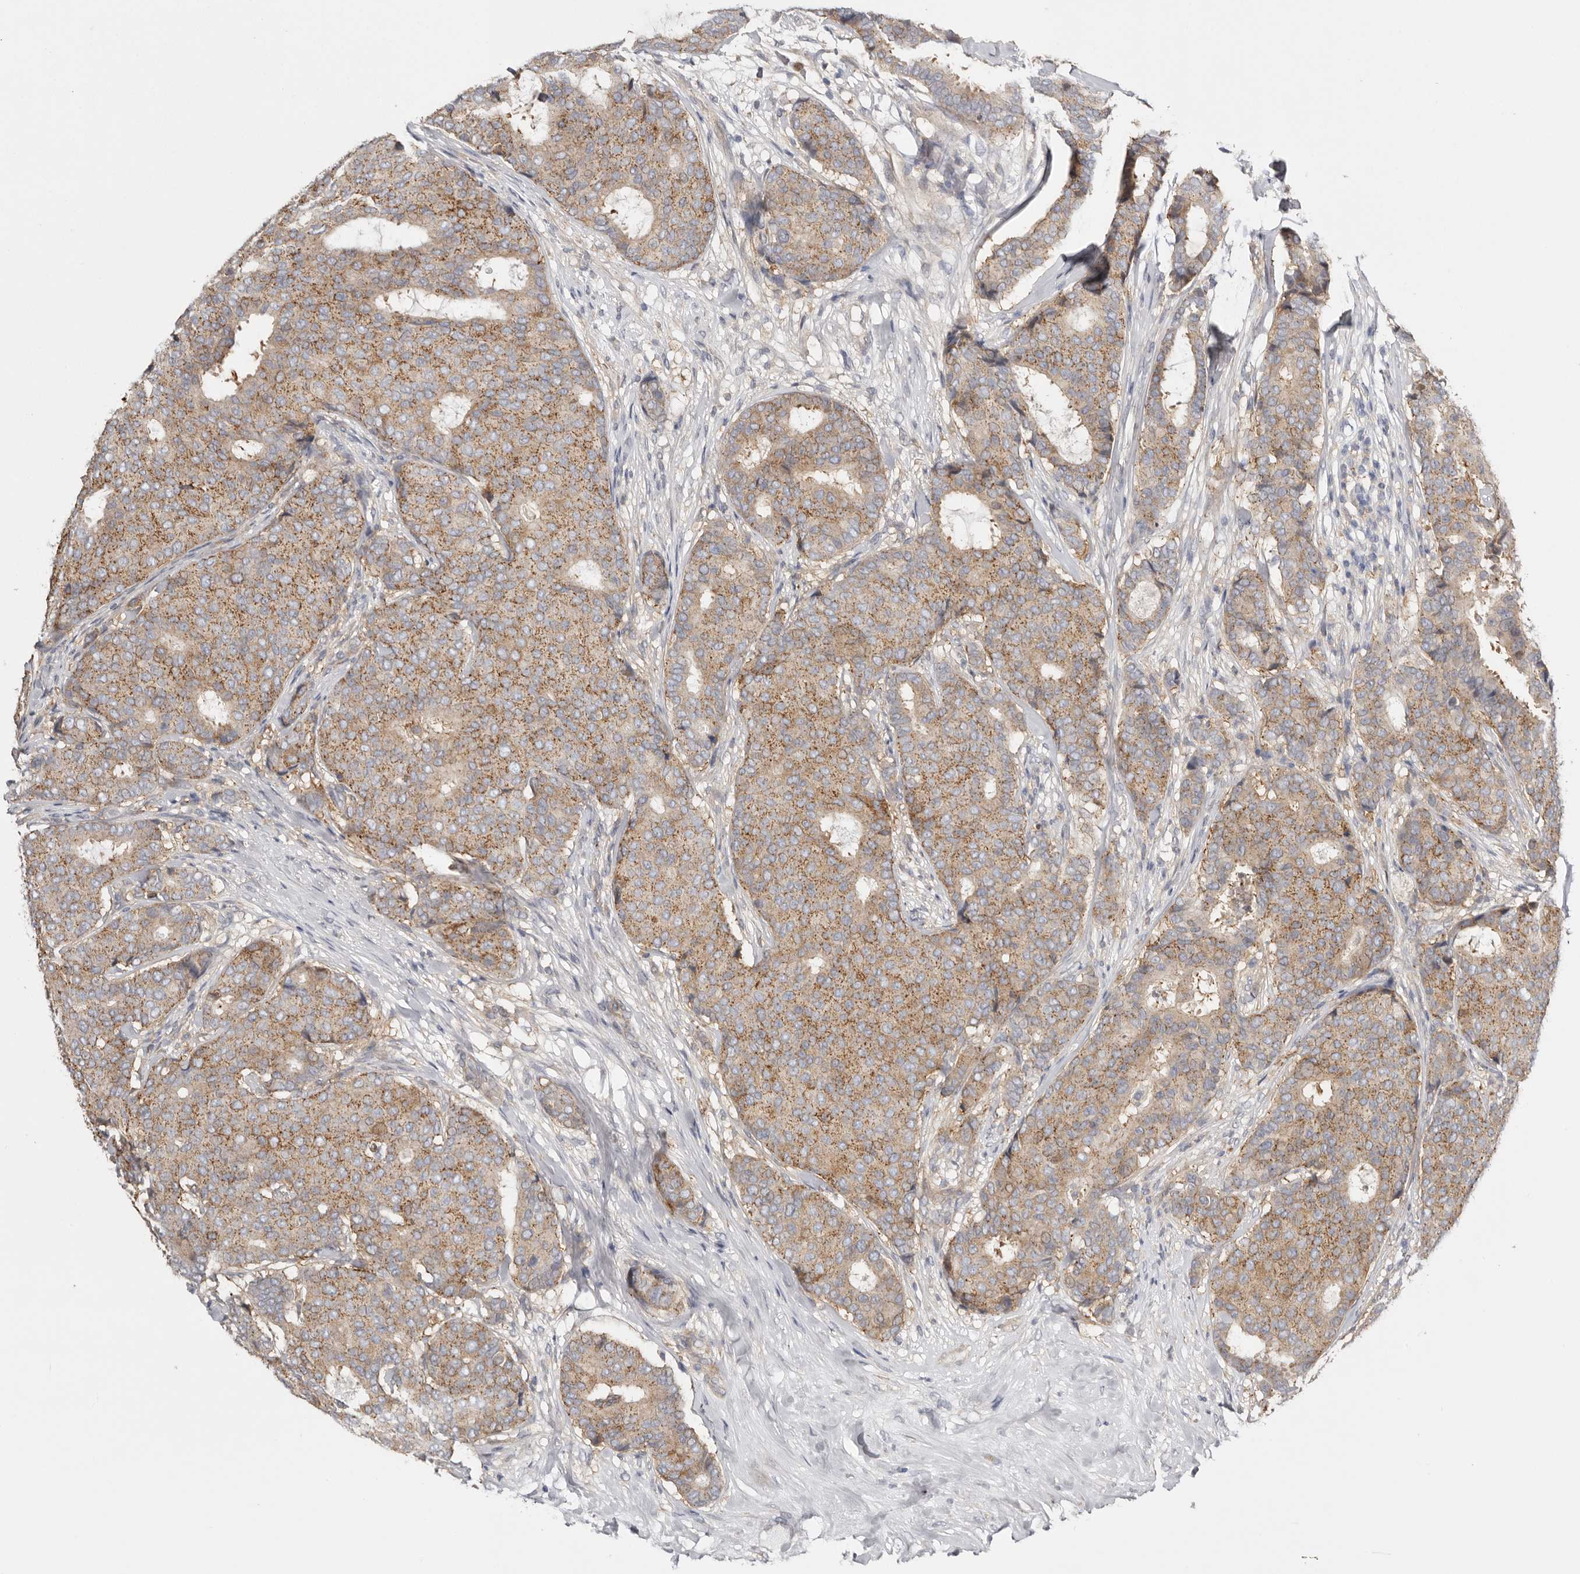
{"staining": {"intensity": "moderate", "quantity": ">75%", "location": "cytoplasmic/membranous"}, "tissue": "breast cancer", "cell_type": "Tumor cells", "image_type": "cancer", "snomed": [{"axis": "morphology", "description": "Duct carcinoma"}, {"axis": "topography", "description": "Breast"}], "caption": "Breast infiltrating ductal carcinoma stained with a brown dye demonstrates moderate cytoplasmic/membranous positive positivity in about >75% of tumor cells.", "gene": "MSRB2", "patient": {"sex": "female", "age": 75}}